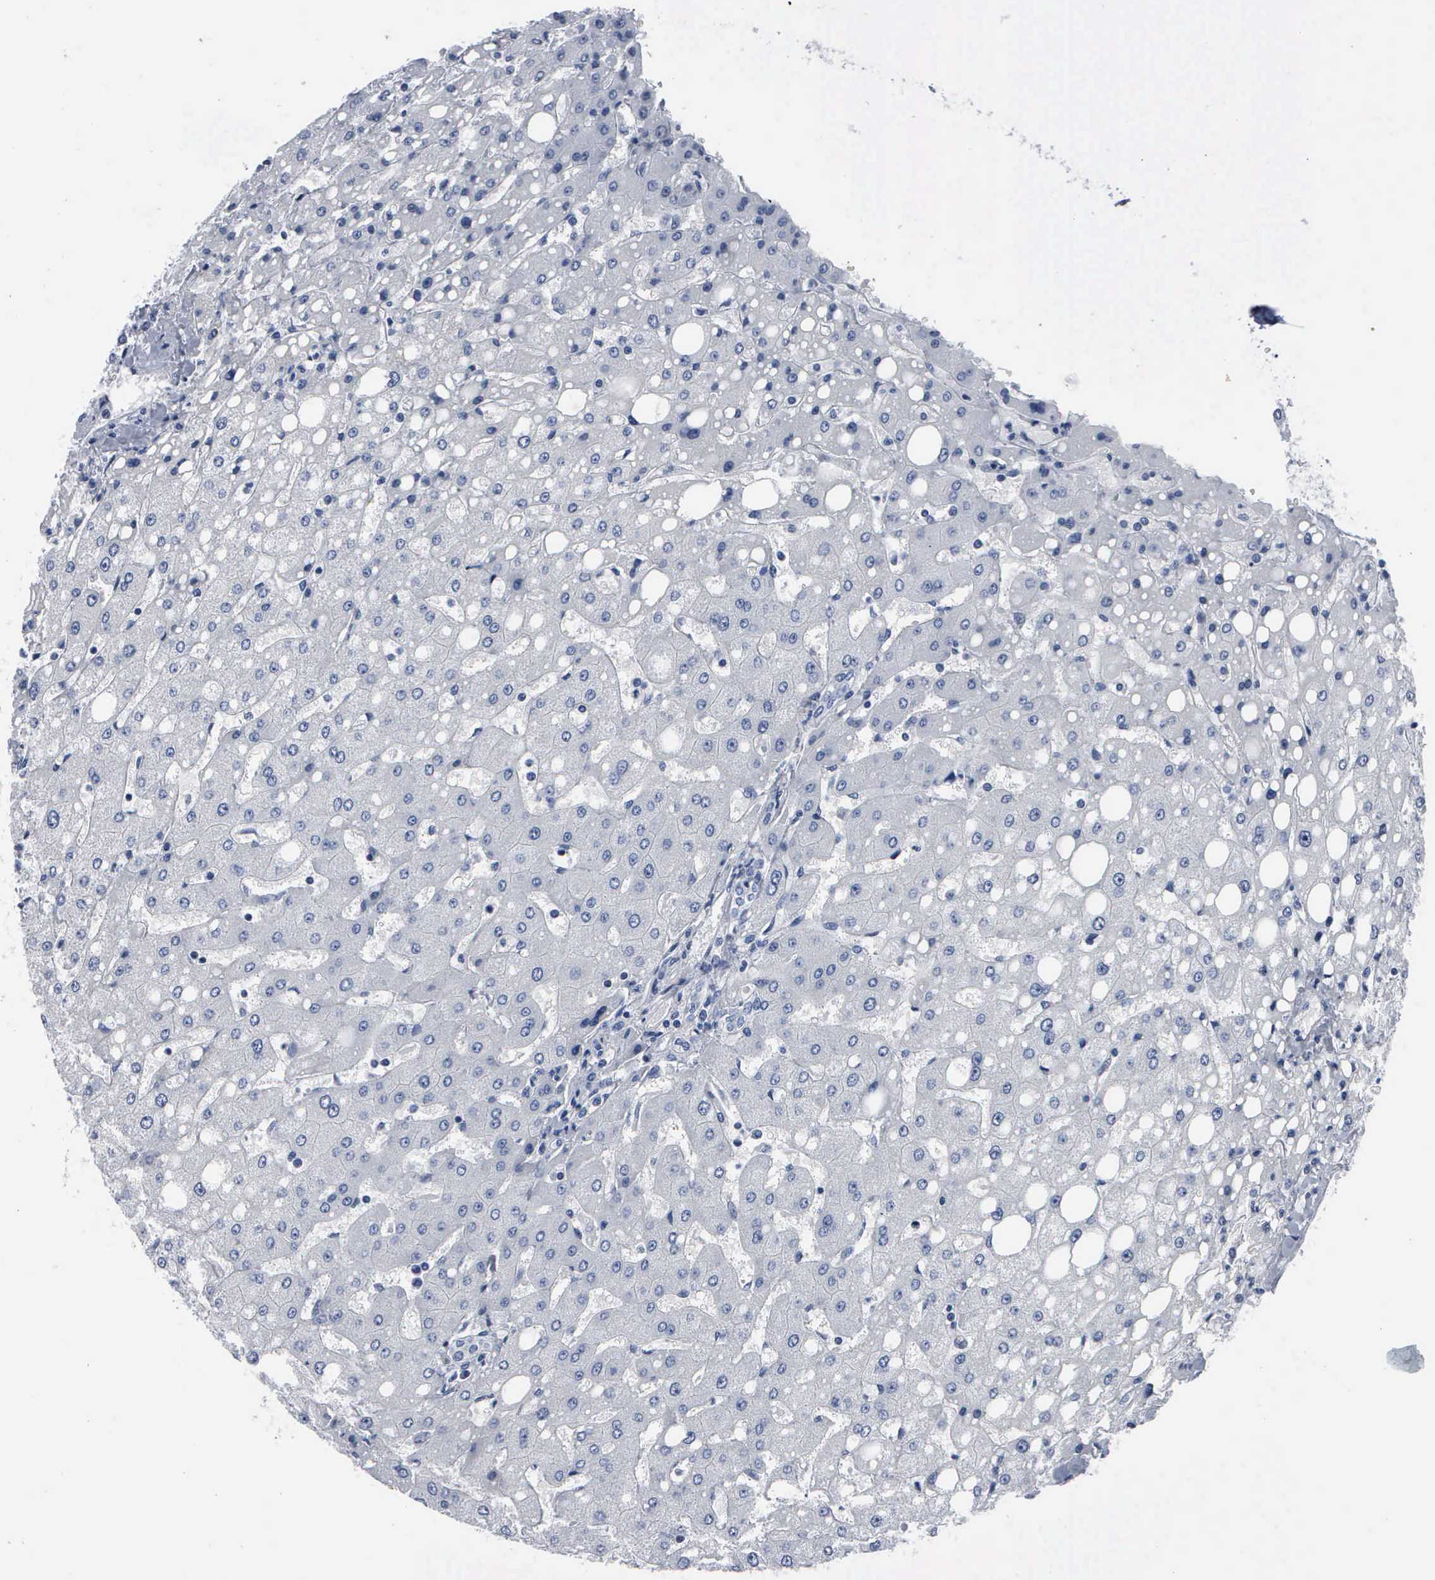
{"staining": {"intensity": "negative", "quantity": "none", "location": "none"}, "tissue": "liver", "cell_type": "Cholangiocytes", "image_type": "normal", "snomed": [{"axis": "morphology", "description": "Normal tissue, NOS"}, {"axis": "topography", "description": "Liver"}], "caption": "High power microscopy image of an immunohistochemistry (IHC) photomicrograph of normal liver, revealing no significant positivity in cholangiocytes.", "gene": "CCNB1", "patient": {"sex": "male", "age": 49}}